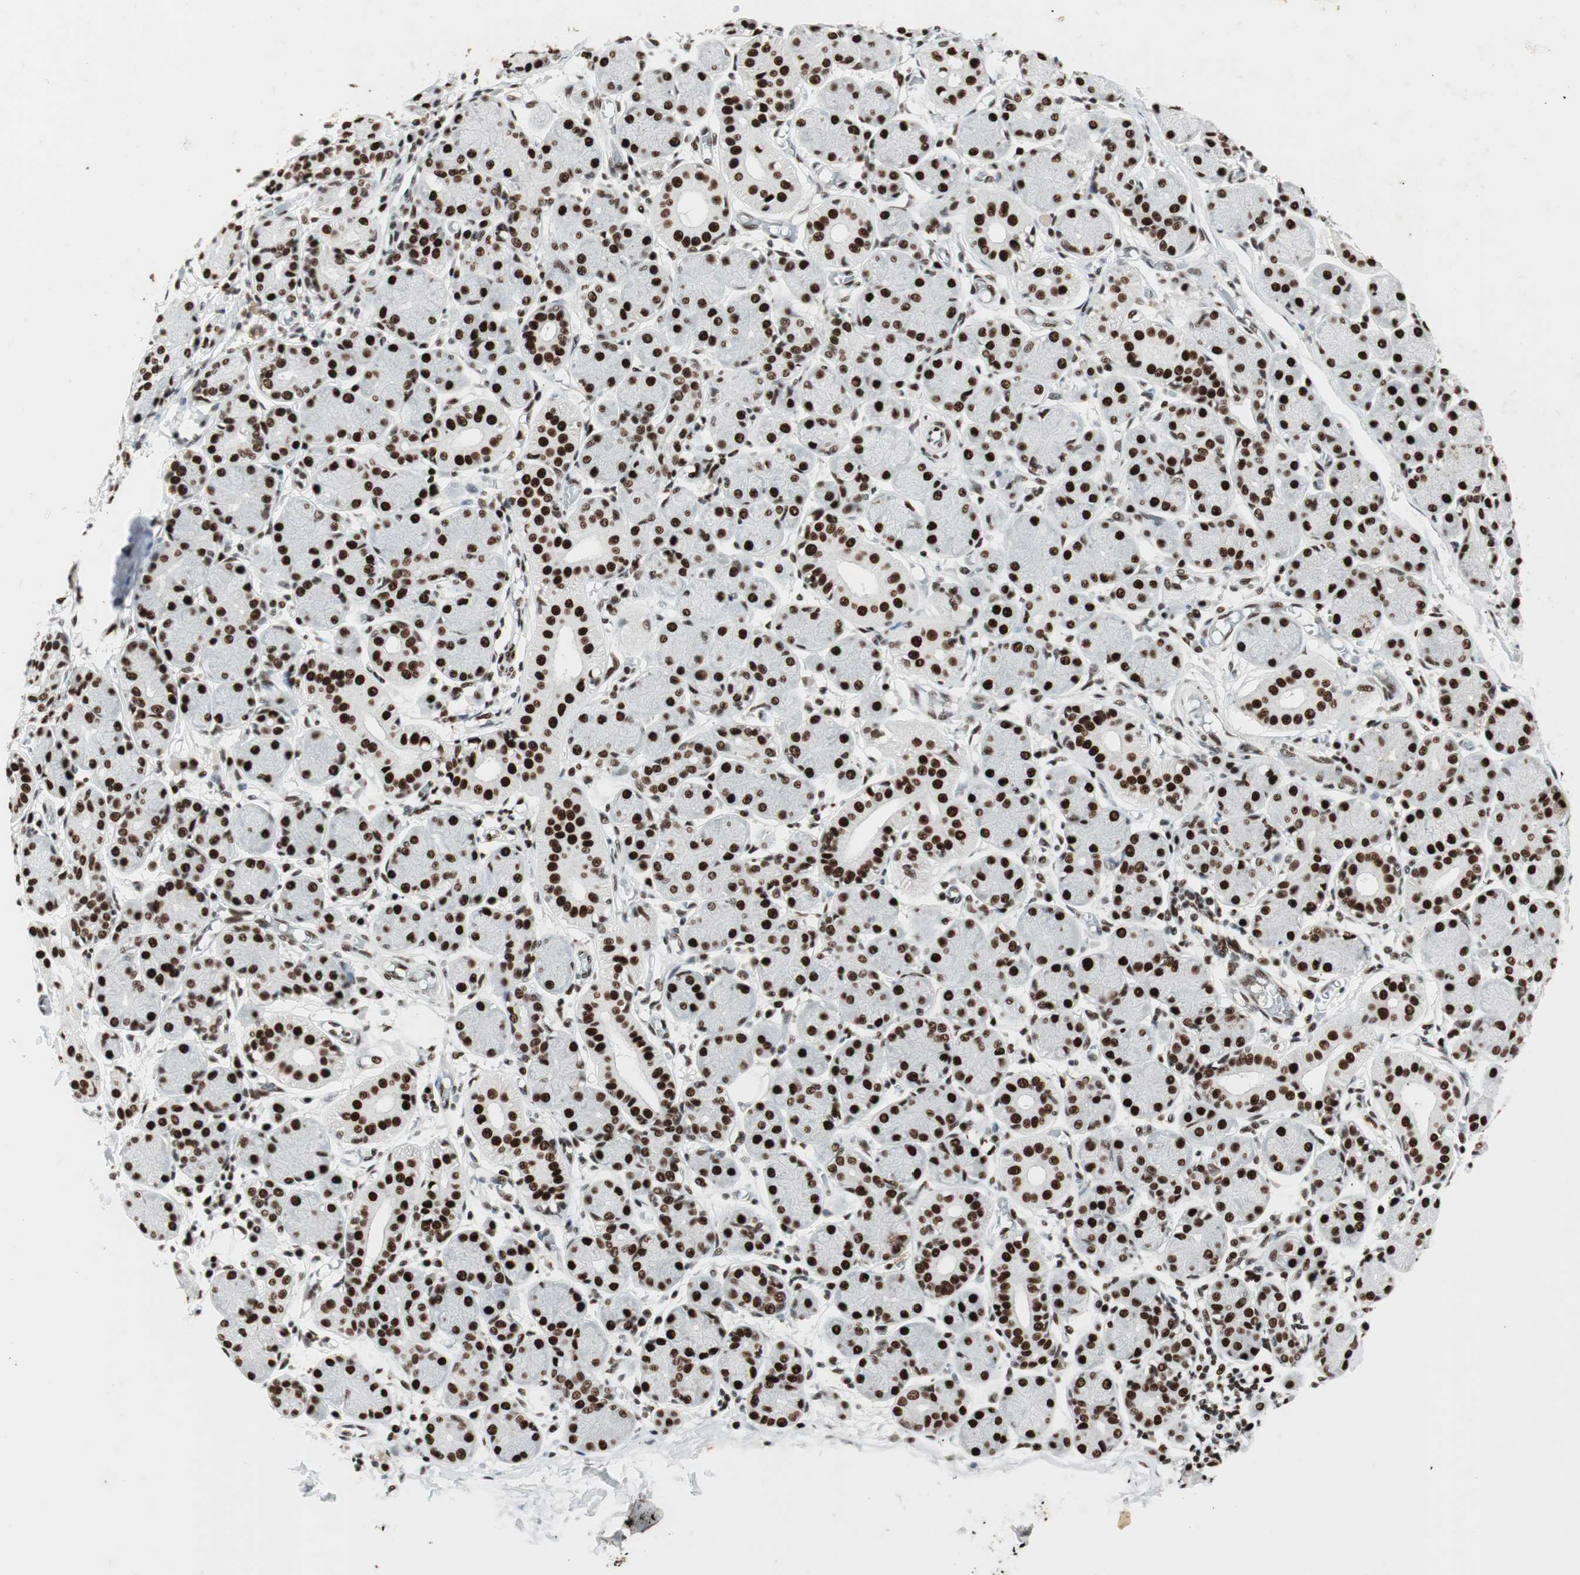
{"staining": {"intensity": "strong", "quantity": ">75%", "location": "nuclear"}, "tissue": "salivary gland", "cell_type": "Glandular cells", "image_type": "normal", "snomed": [{"axis": "morphology", "description": "Normal tissue, NOS"}, {"axis": "topography", "description": "Salivary gland"}], "caption": "Approximately >75% of glandular cells in unremarkable human salivary gland demonstrate strong nuclear protein staining as visualized by brown immunohistochemical staining.", "gene": "PSME3", "patient": {"sex": "female", "age": 24}}